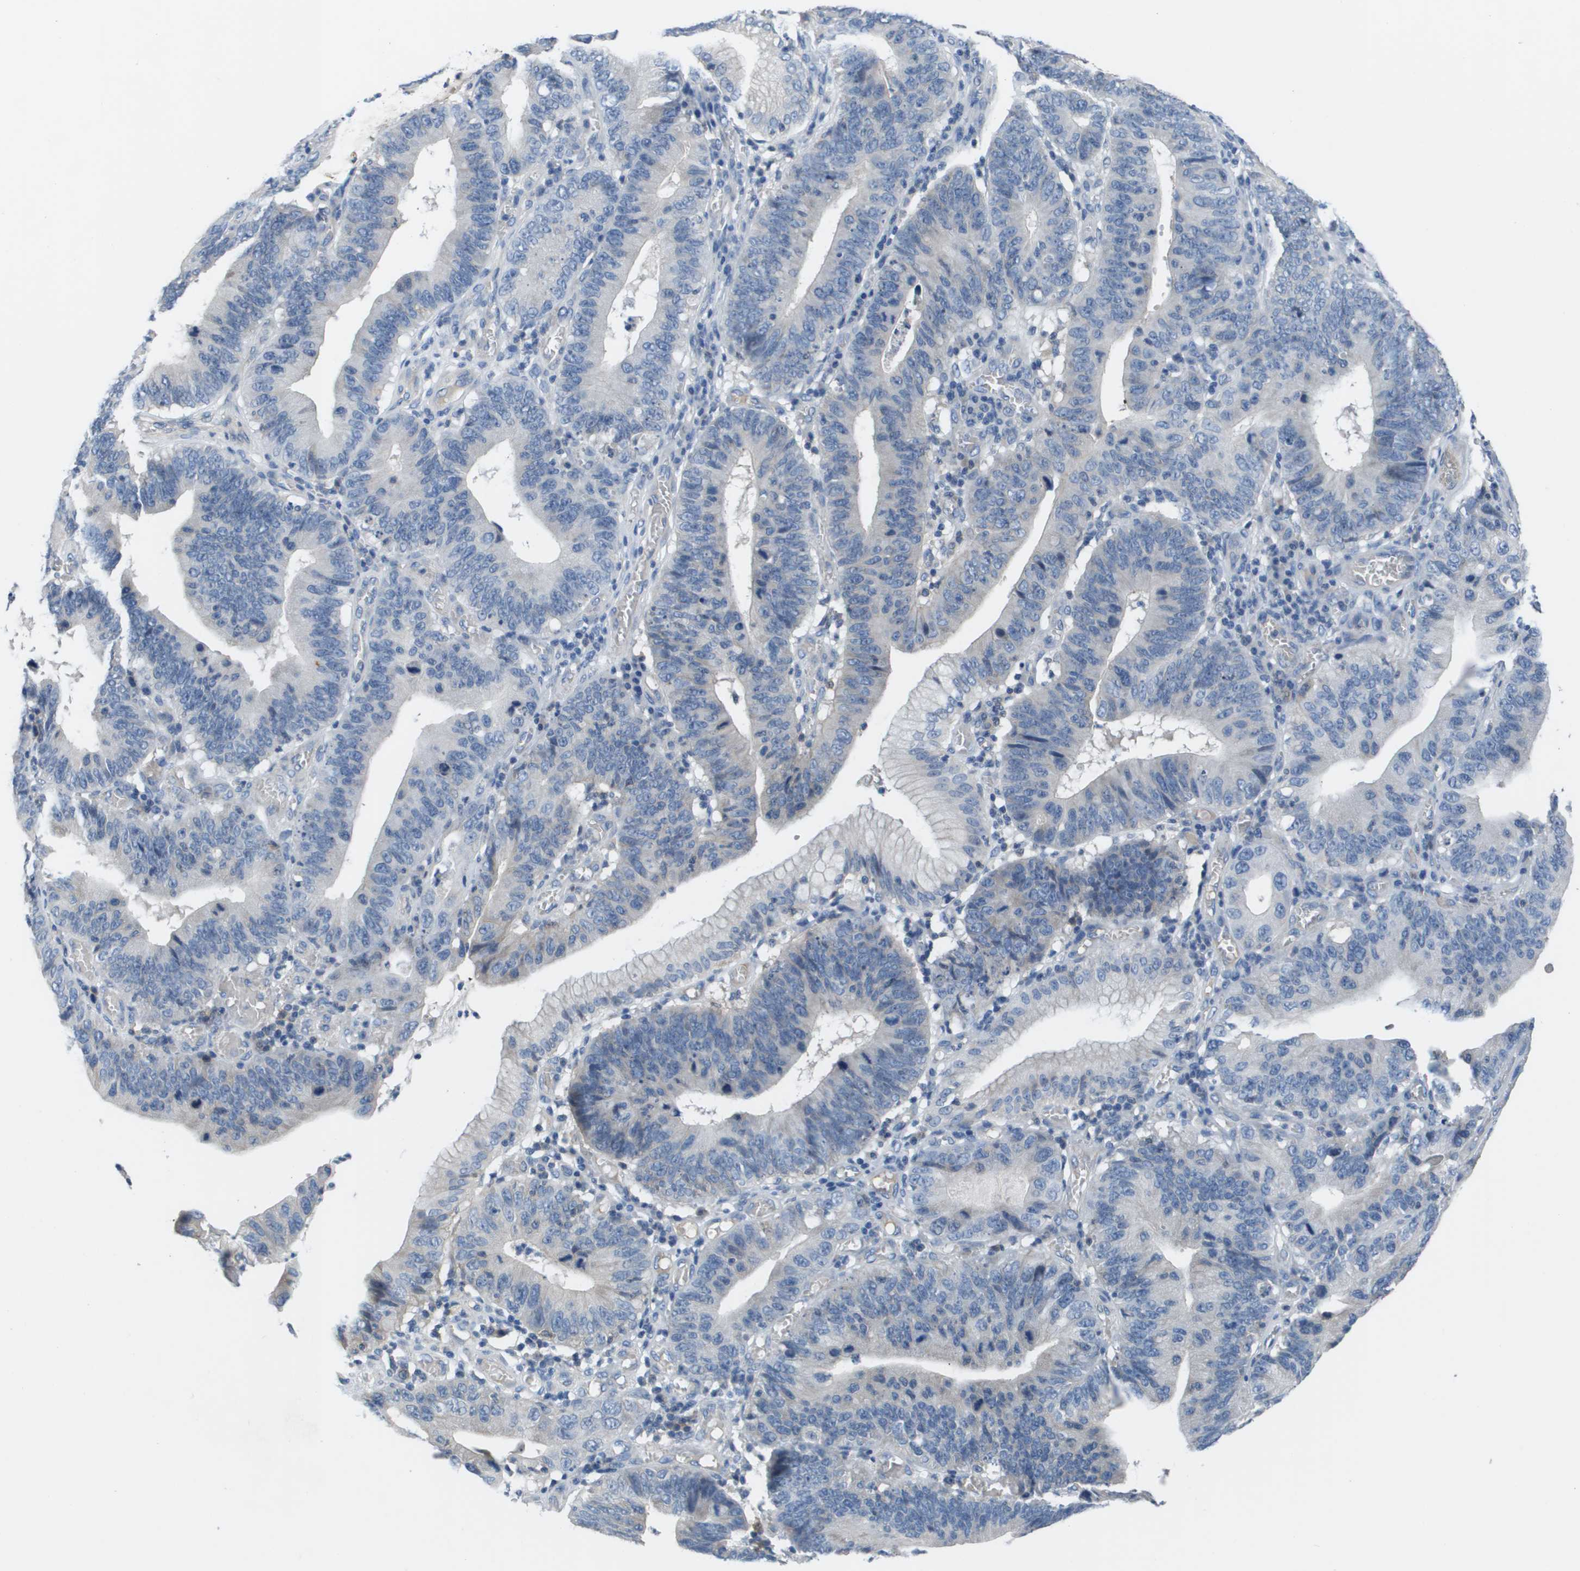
{"staining": {"intensity": "negative", "quantity": "none", "location": "none"}, "tissue": "stomach cancer", "cell_type": "Tumor cells", "image_type": "cancer", "snomed": [{"axis": "morphology", "description": "Adenocarcinoma, NOS"}, {"axis": "topography", "description": "Stomach"}, {"axis": "topography", "description": "Gastric cardia"}], "caption": "Stomach adenocarcinoma was stained to show a protein in brown. There is no significant expression in tumor cells.", "gene": "NCS1", "patient": {"sex": "male", "age": 59}}